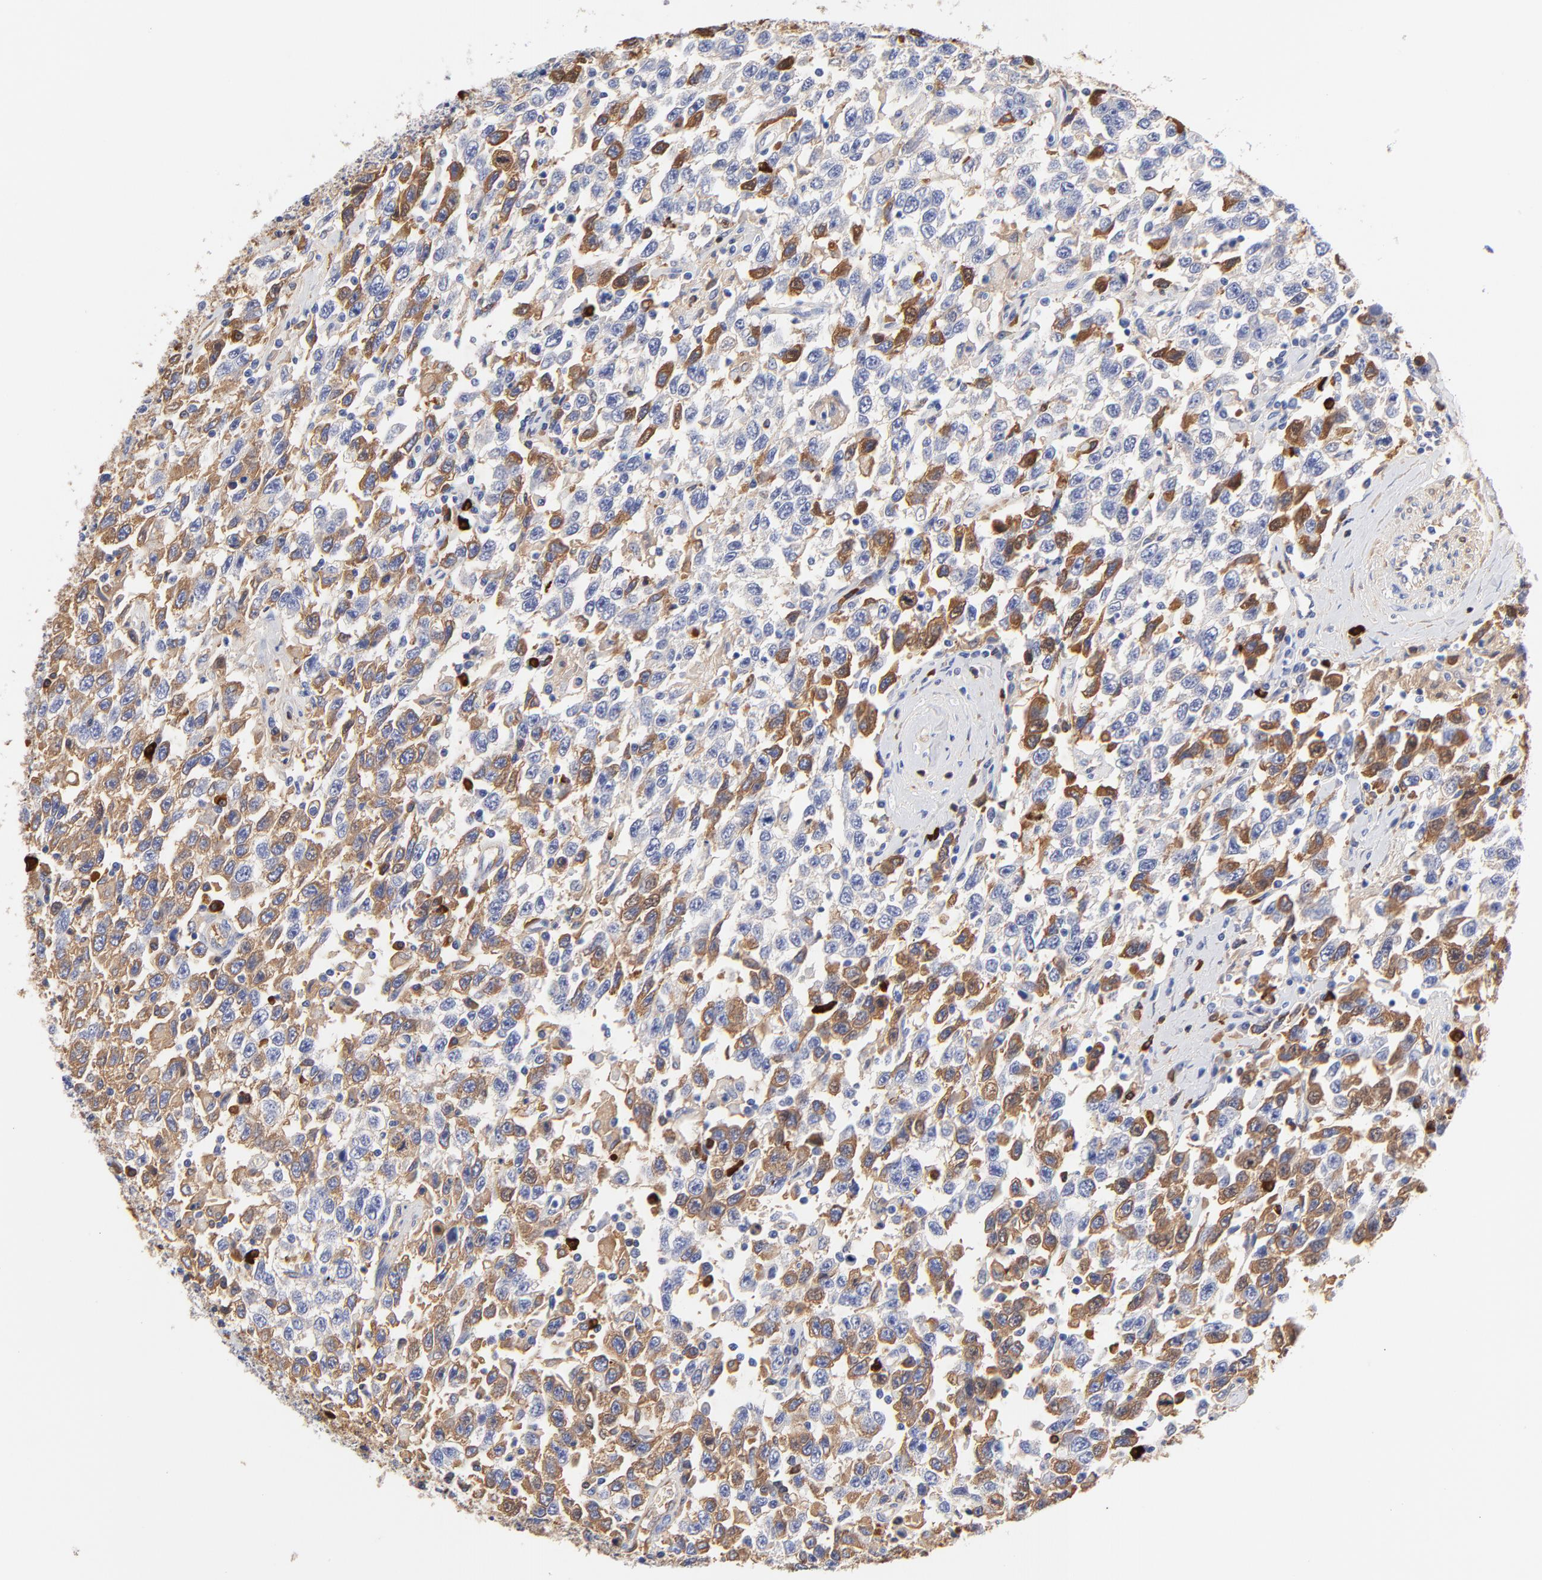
{"staining": {"intensity": "weak", "quantity": "25%-75%", "location": "cytoplasmic/membranous"}, "tissue": "testis cancer", "cell_type": "Tumor cells", "image_type": "cancer", "snomed": [{"axis": "morphology", "description": "Seminoma, NOS"}, {"axis": "topography", "description": "Testis"}], "caption": "Weak cytoplasmic/membranous protein expression is seen in approximately 25%-75% of tumor cells in testis cancer. (brown staining indicates protein expression, while blue staining denotes nuclei).", "gene": "IGLV3-10", "patient": {"sex": "male", "age": 41}}